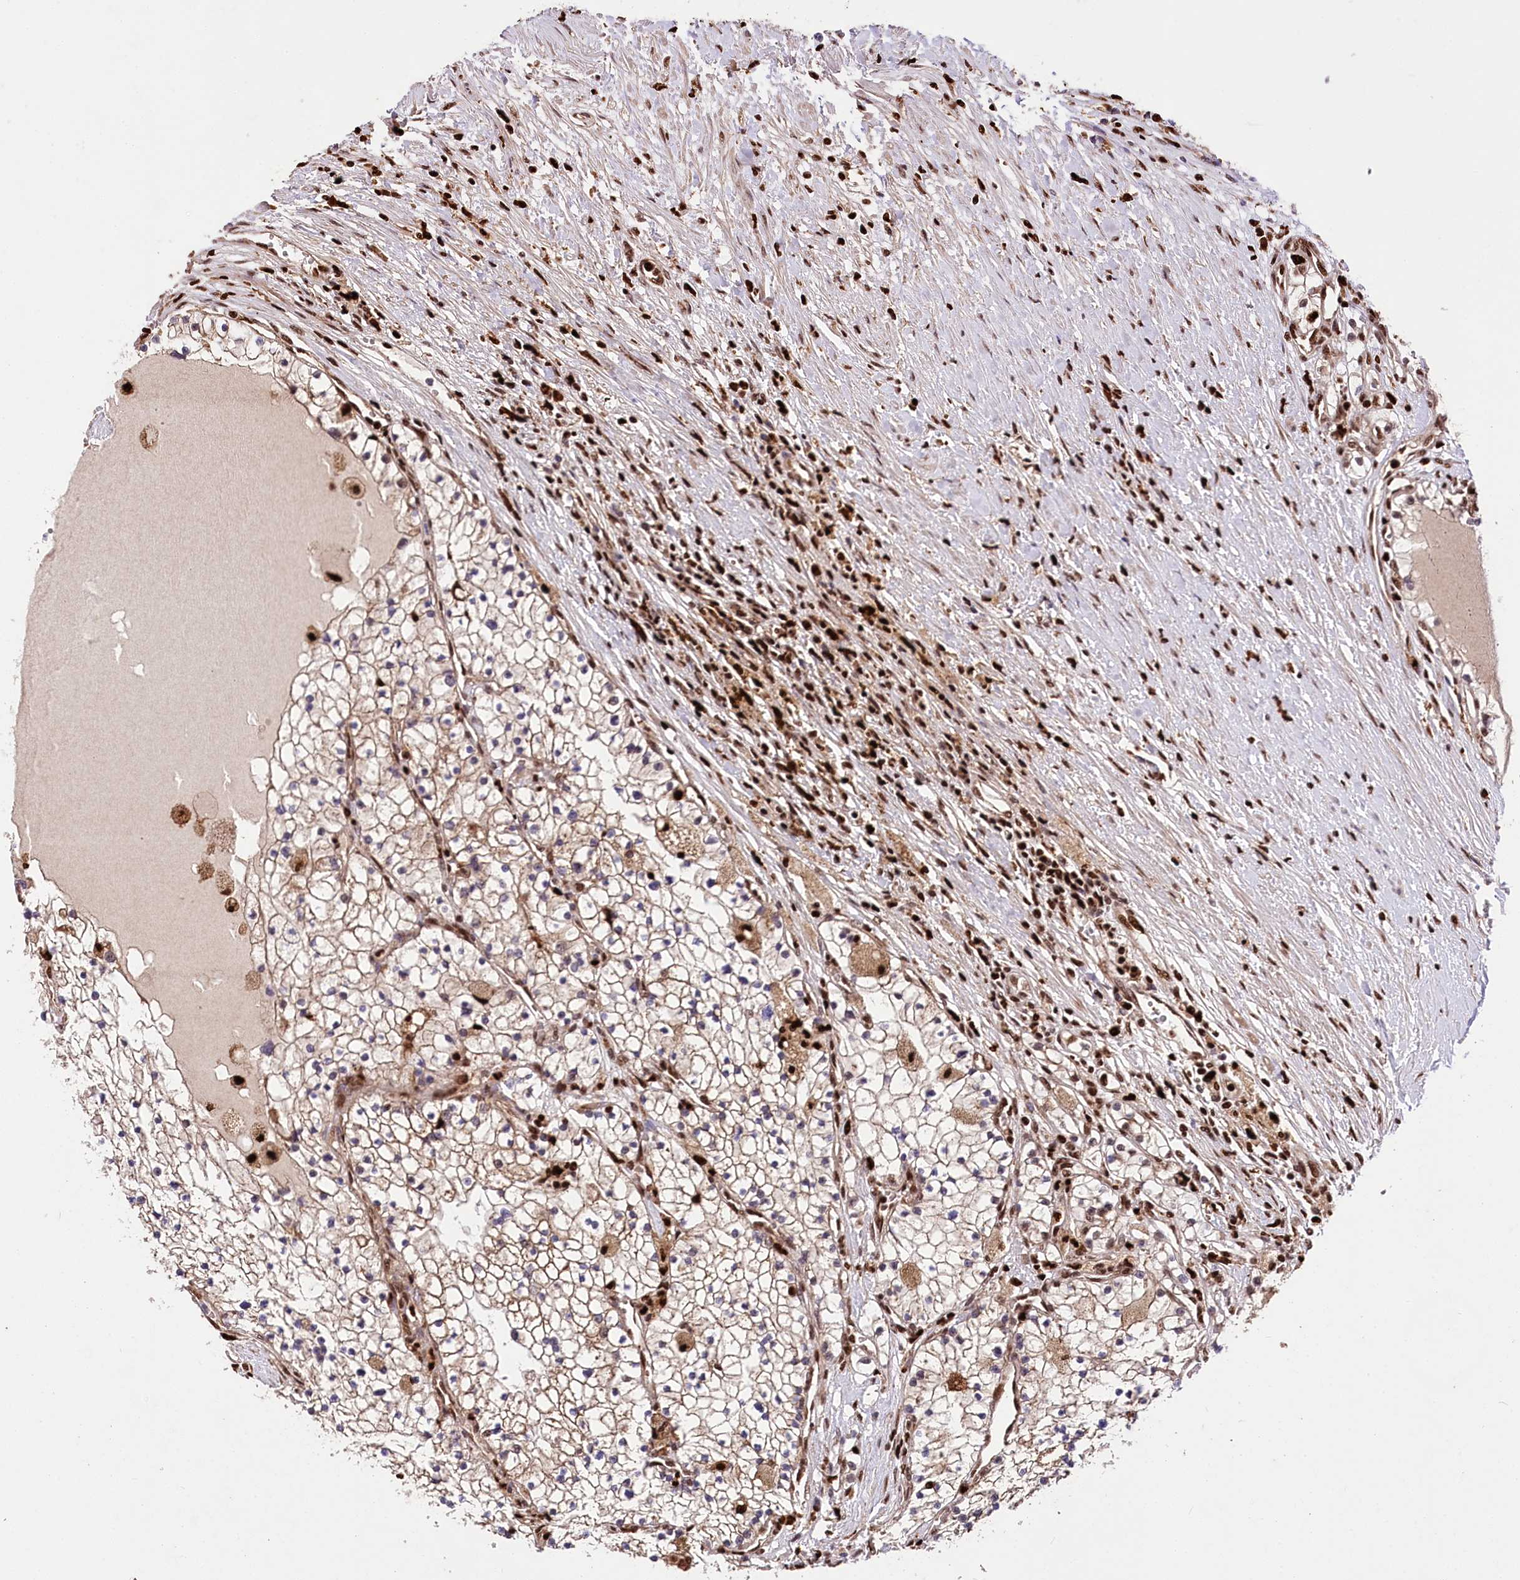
{"staining": {"intensity": "negative", "quantity": "none", "location": "none"}, "tissue": "renal cancer", "cell_type": "Tumor cells", "image_type": "cancer", "snomed": [{"axis": "morphology", "description": "Normal tissue, NOS"}, {"axis": "morphology", "description": "Adenocarcinoma, NOS"}, {"axis": "topography", "description": "Kidney"}], "caption": "Human renal cancer stained for a protein using immunohistochemistry demonstrates no expression in tumor cells.", "gene": "FIGN", "patient": {"sex": "male", "age": 68}}